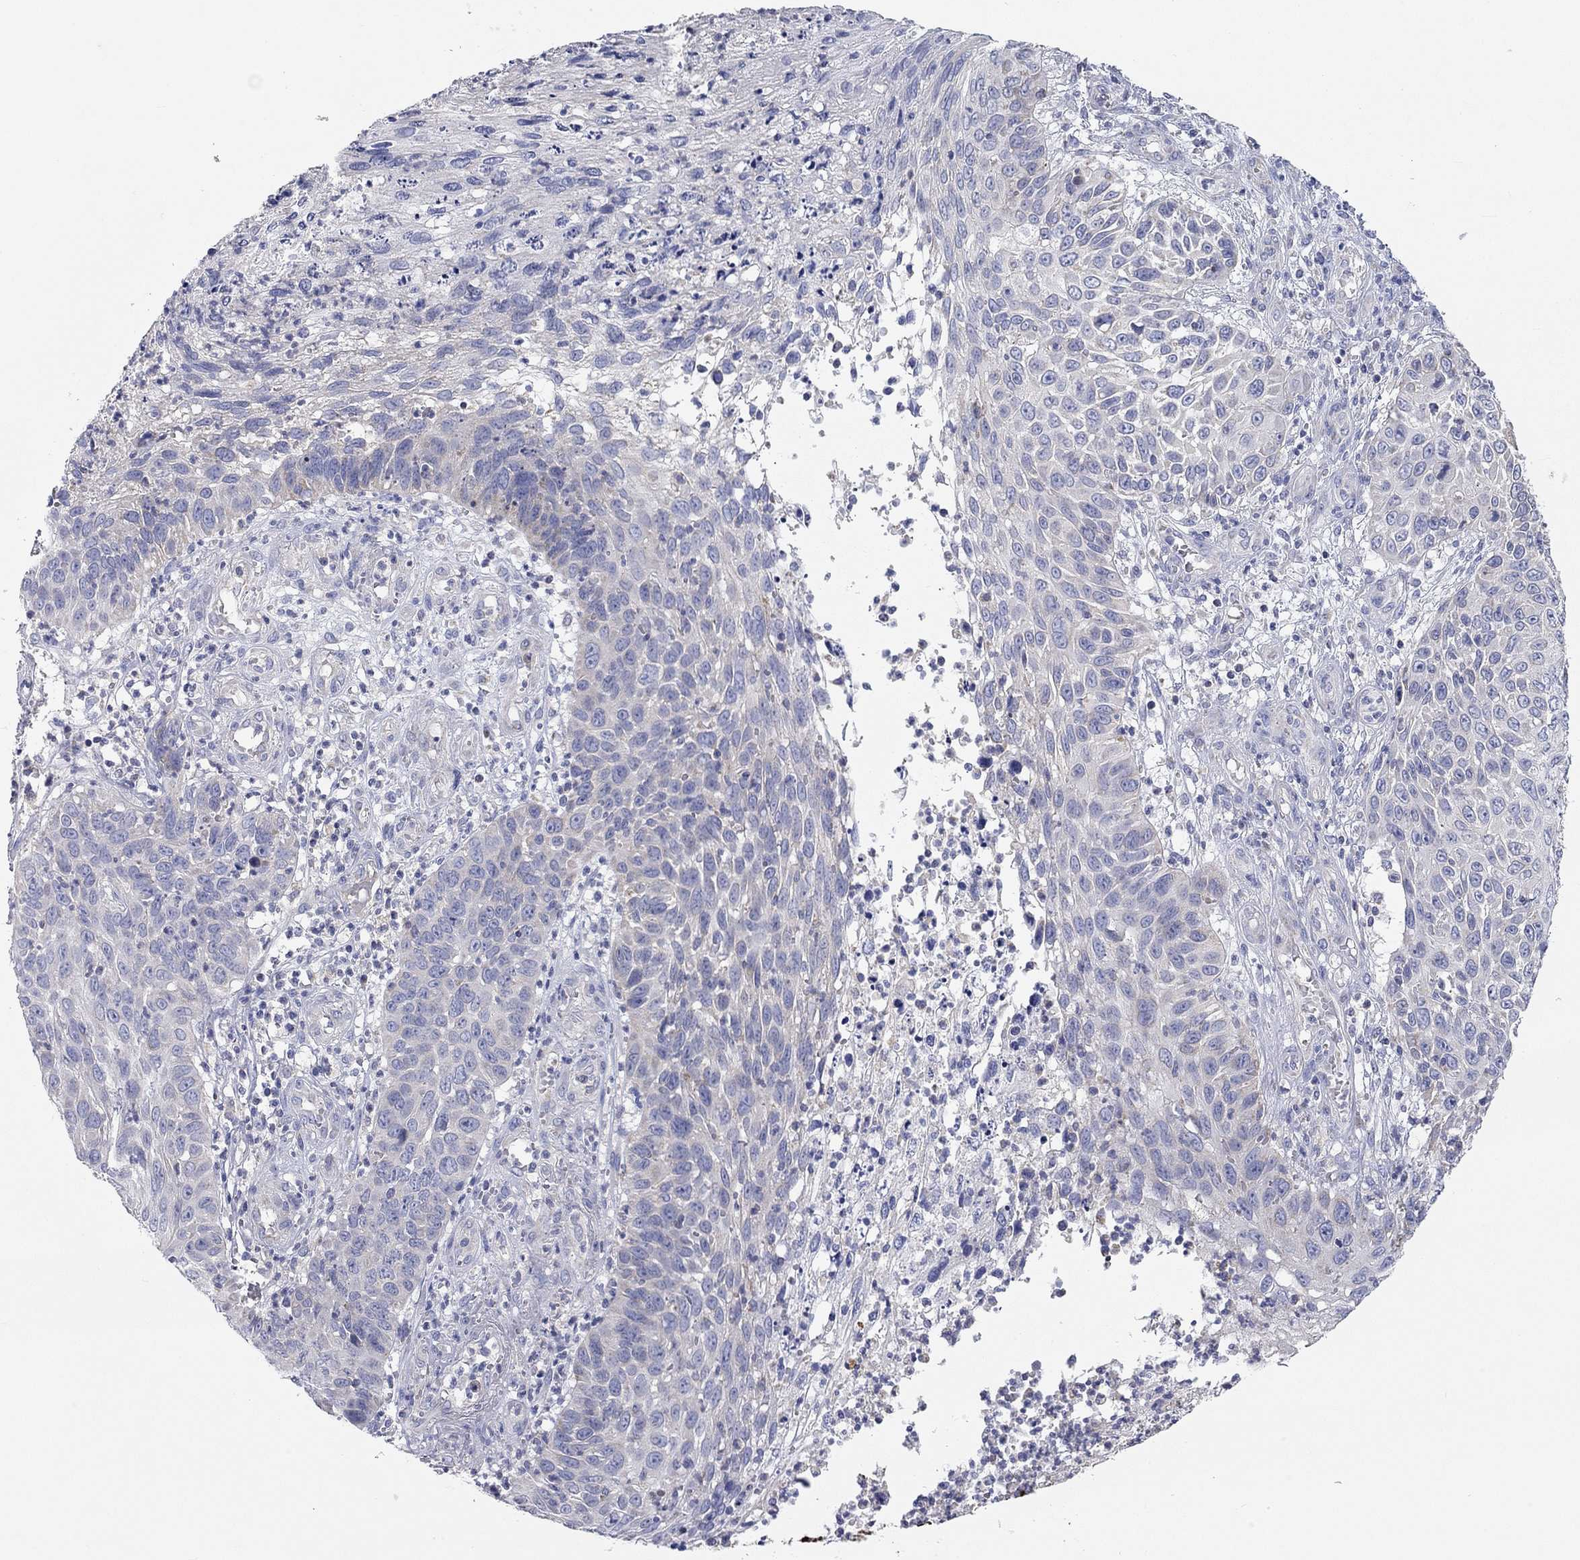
{"staining": {"intensity": "negative", "quantity": "none", "location": "none"}, "tissue": "skin cancer", "cell_type": "Tumor cells", "image_type": "cancer", "snomed": [{"axis": "morphology", "description": "Squamous cell carcinoma, NOS"}, {"axis": "topography", "description": "Skin"}], "caption": "Tumor cells are negative for protein expression in human skin cancer (squamous cell carcinoma).", "gene": "RCAN1", "patient": {"sex": "male", "age": 92}}